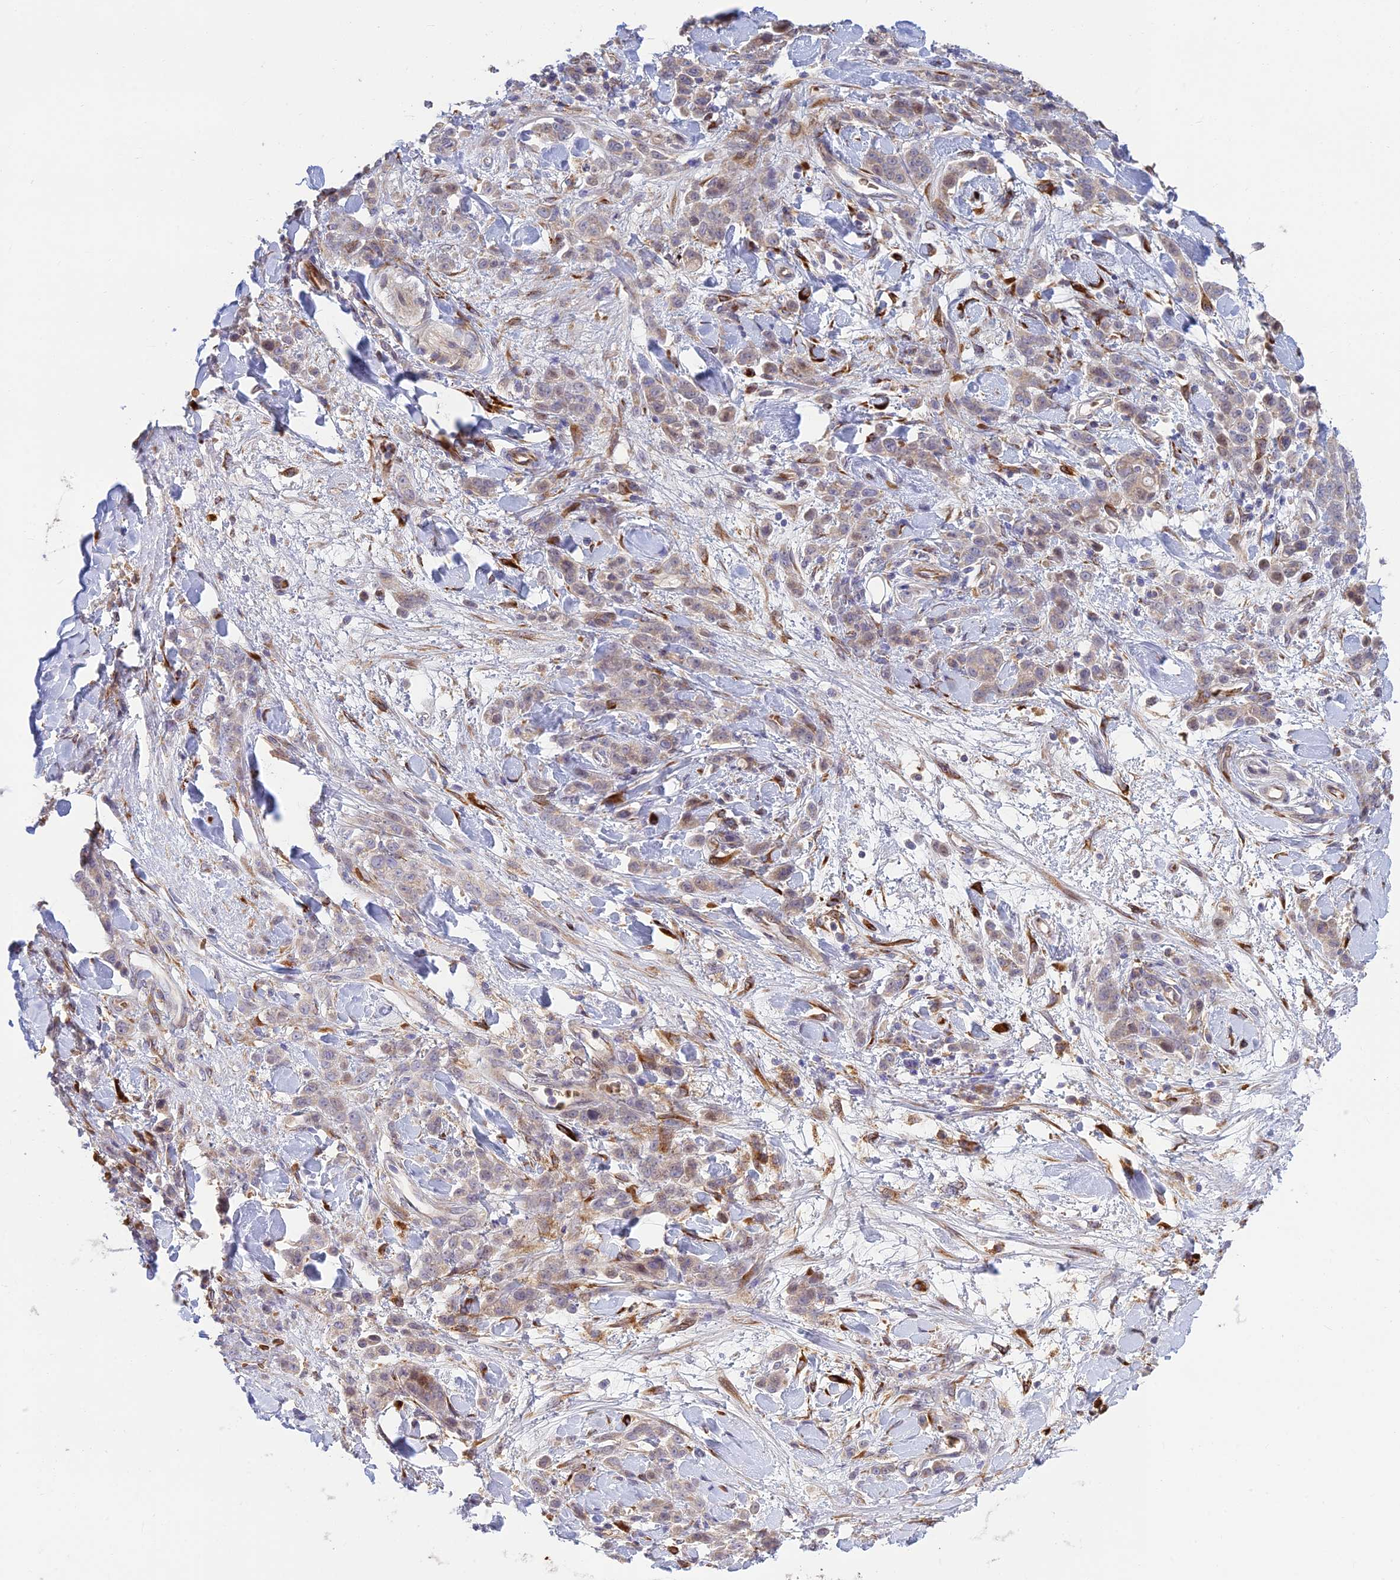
{"staining": {"intensity": "weak", "quantity": "25%-75%", "location": "cytoplasmic/membranous"}, "tissue": "stomach cancer", "cell_type": "Tumor cells", "image_type": "cancer", "snomed": [{"axis": "morphology", "description": "Normal tissue, NOS"}, {"axis": "morphology", "description": "Adenocarcinoma, NOS"}, {"axis": "topography", "description": "Stomach"}], "caption": "Stomach cancer stained with a protein marker exhibits weak staining in tumor cells.", "gene": "UFSP2", "patient": {"sex": "male", "age": 82}}